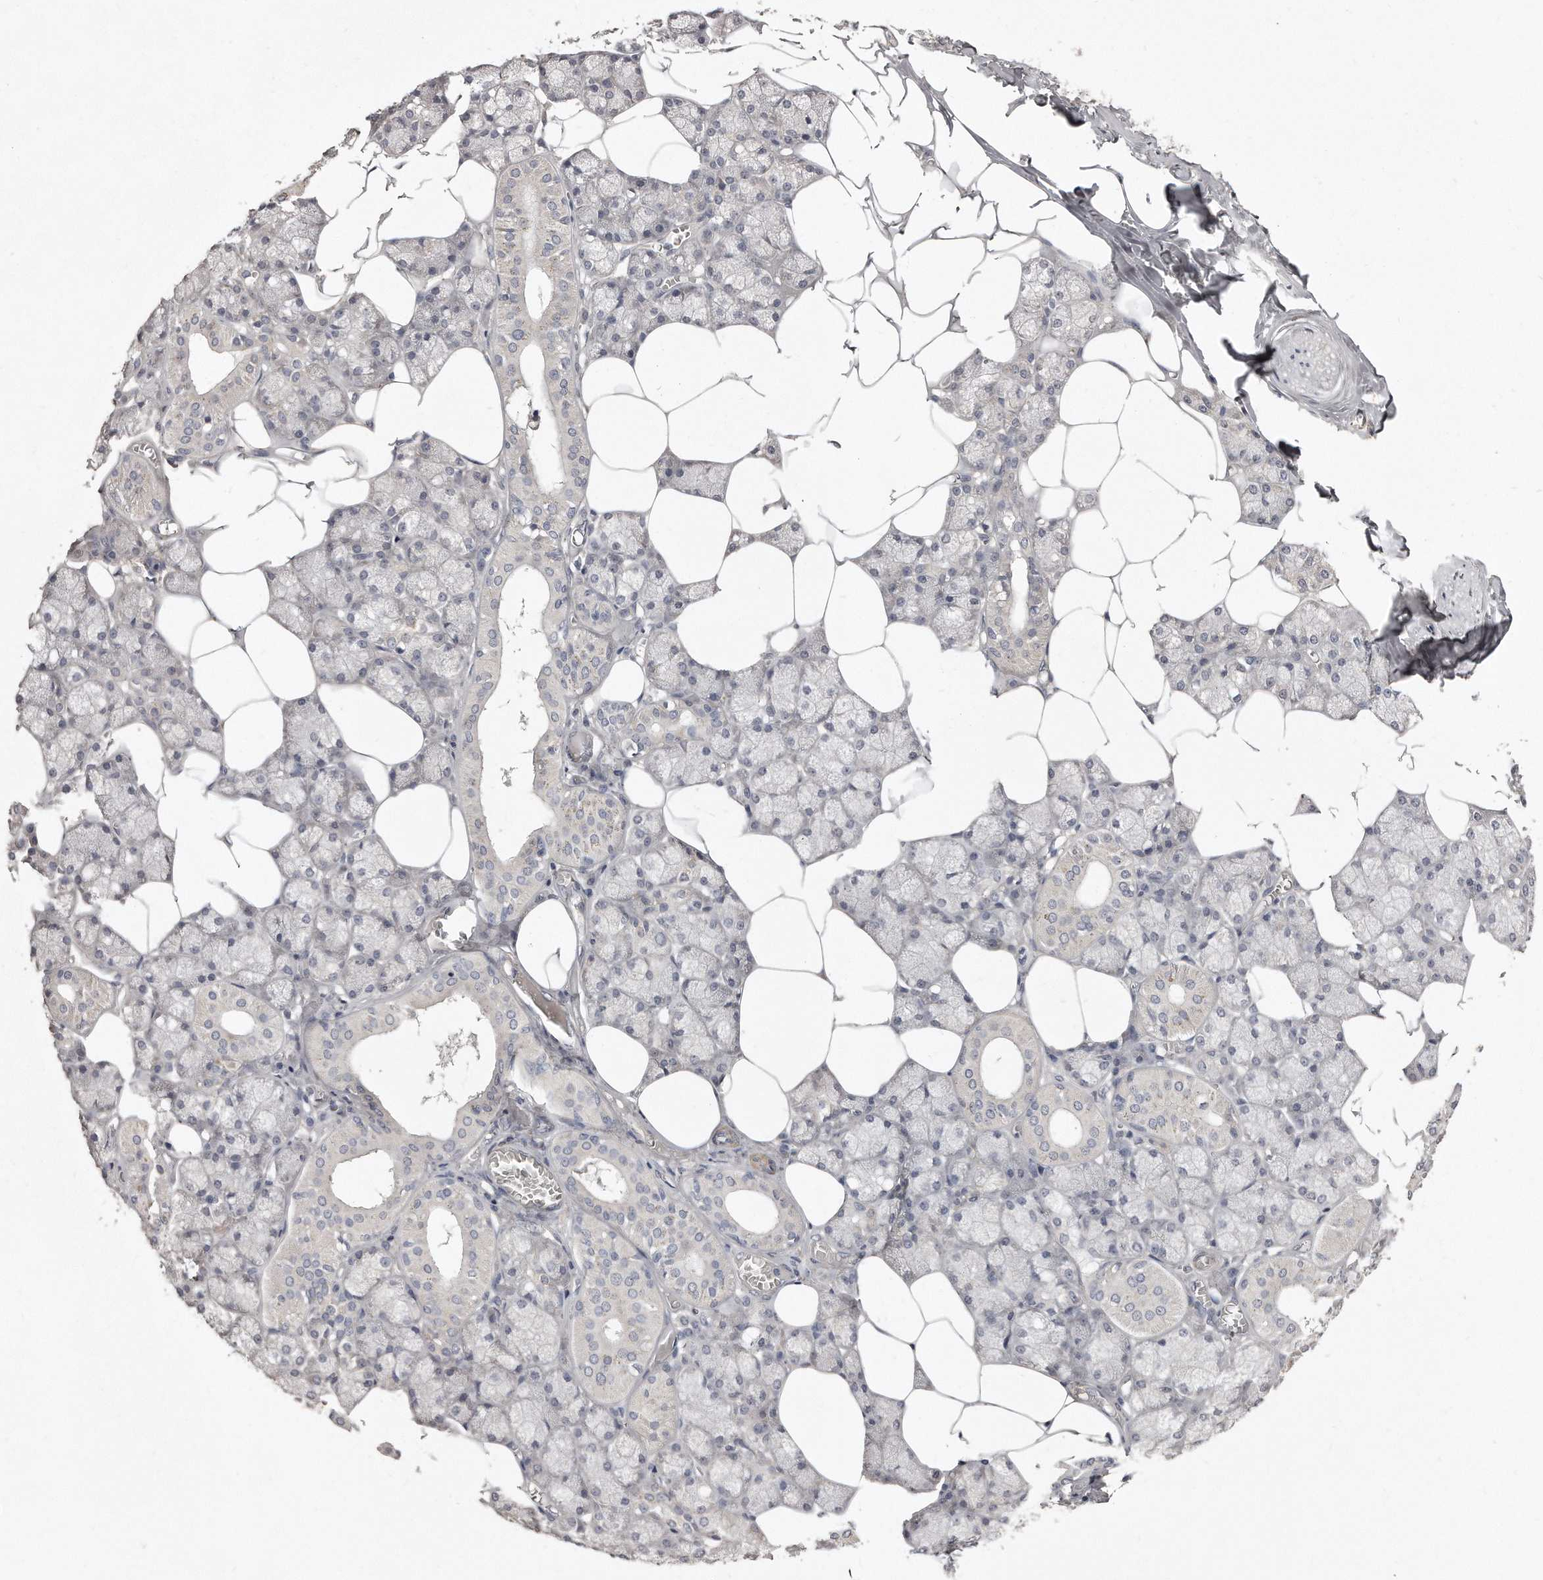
{"staining": {"intensity": "moderate", "quantity": "<25%", "location": "cytoplasmic/membranous"}, "tissue": "salivary gland", "cell_type": "Glandular cells", "image_type": "normal", "snomed": [{"axis": "morphology", "description": "Normal tissue, NOS"}, {"axis": "topography", "description": "Salivary gland"}], "caption": "Protein expression analysis of benign salivary gland demonstrates moderate cytoplasmic/membranous expression in about <25% of glandular cells. The protein is stained brown, and the nuclei are stained in blue (DAB (3,3'-diaminobenzidine) IHC with brightfield microscopy, high magnification).", "gene": "LMOD1", "patient": {"sex": "male", "age": 62}}